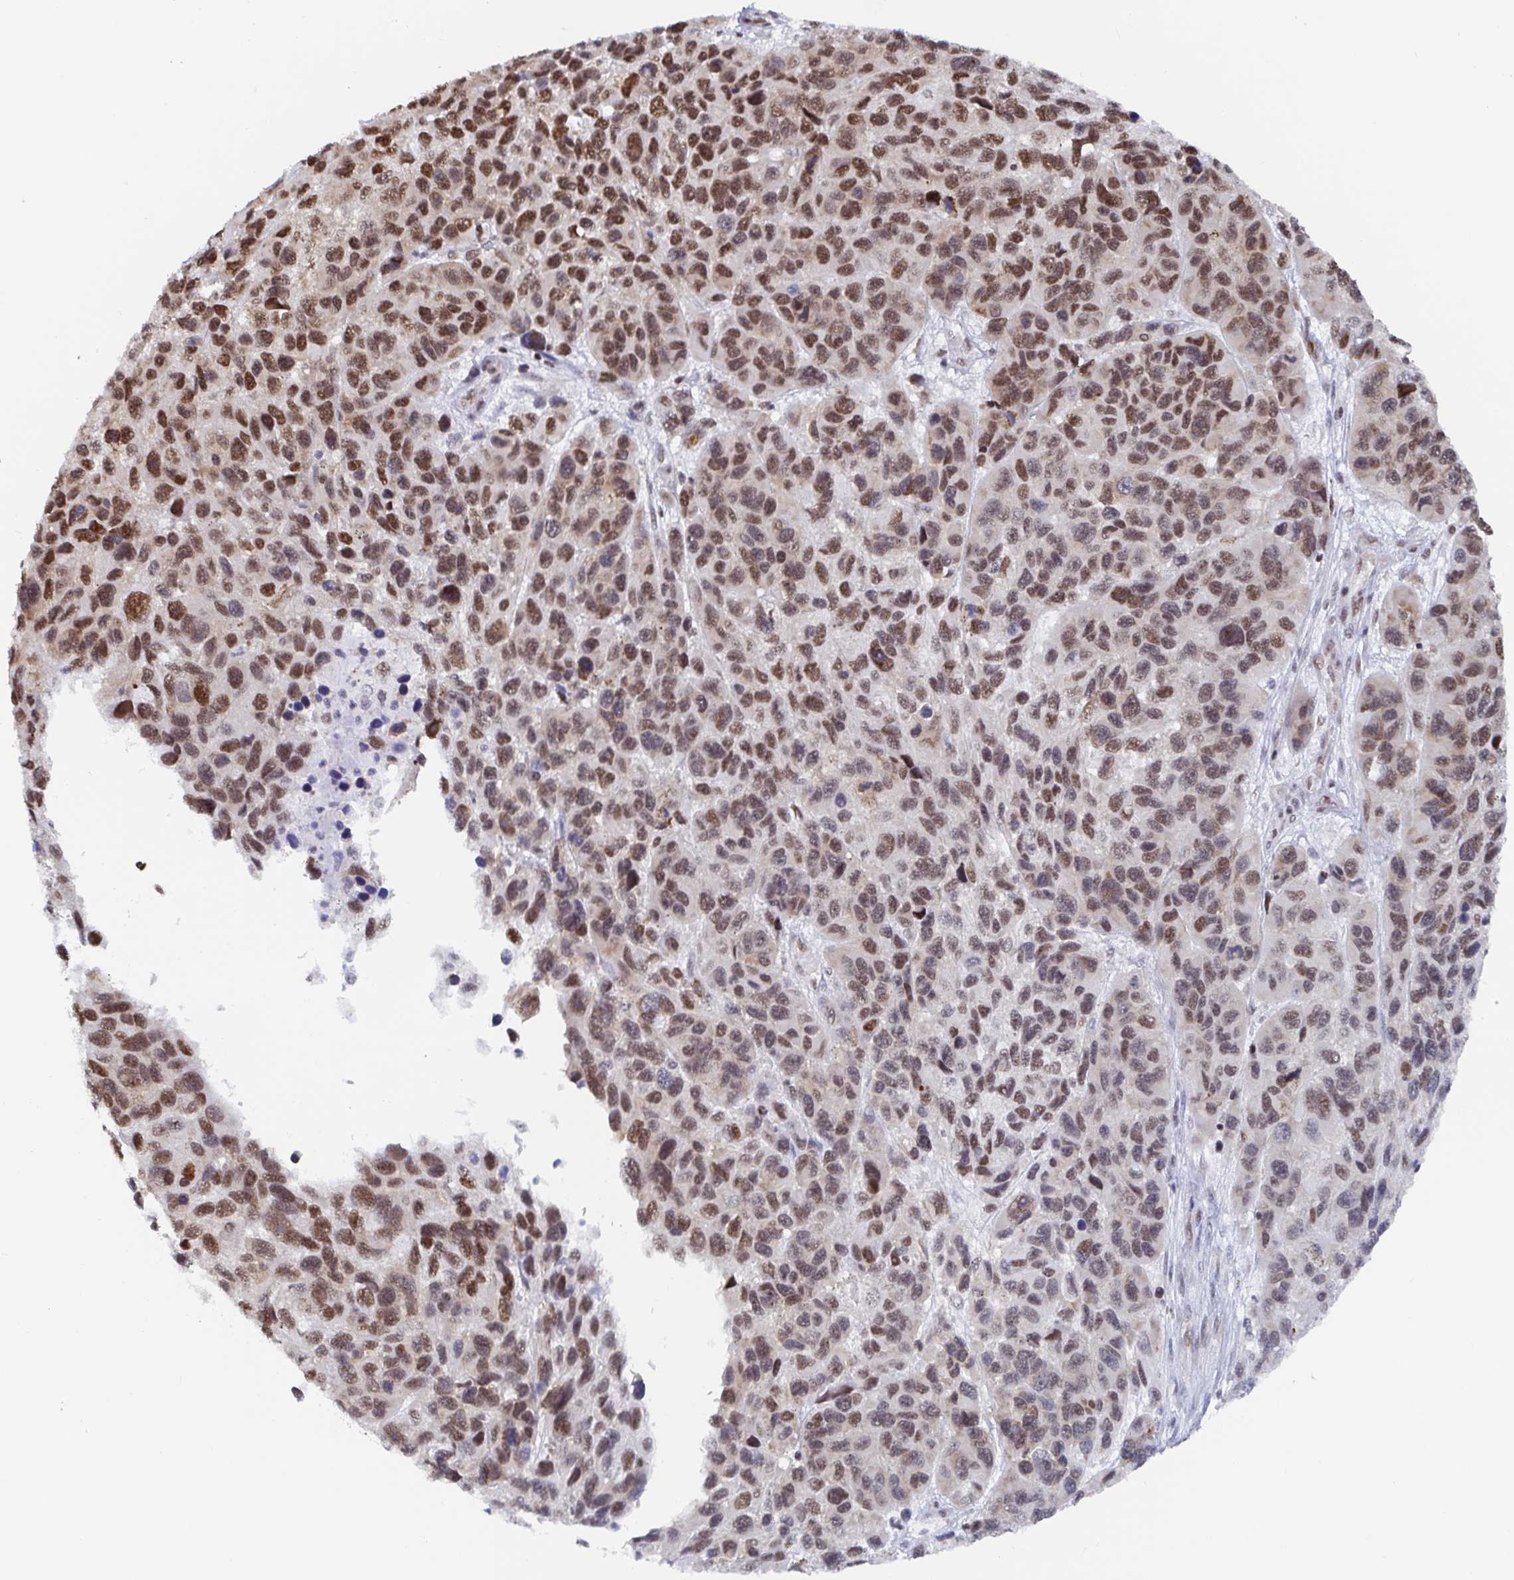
{"staining": {"intensity": "moderate", "quantity": ">75%", "location": "nuclear"}, "tissue": "melanoma", "cell_type": "Tumor cells", "image_type": "cancer", "snomed": [{"axis": "morphology", "description": "Malignant melanoma, NOS"}, {"axis": "topography", "description": "Skin"}], "caption": "A micrograph of melanoma stained for a protein exhibits moderate nuclear brown staining in tumor cells. The staining was performed using DAB (3,3'-diaminobenzidine) to visualize the protein expression in brown, while the nuclei were stained in blue with hematoxylin (Magnification: 20x).", "gene": "EWSR1", "patient": {"sex": "male", "age": 53}}